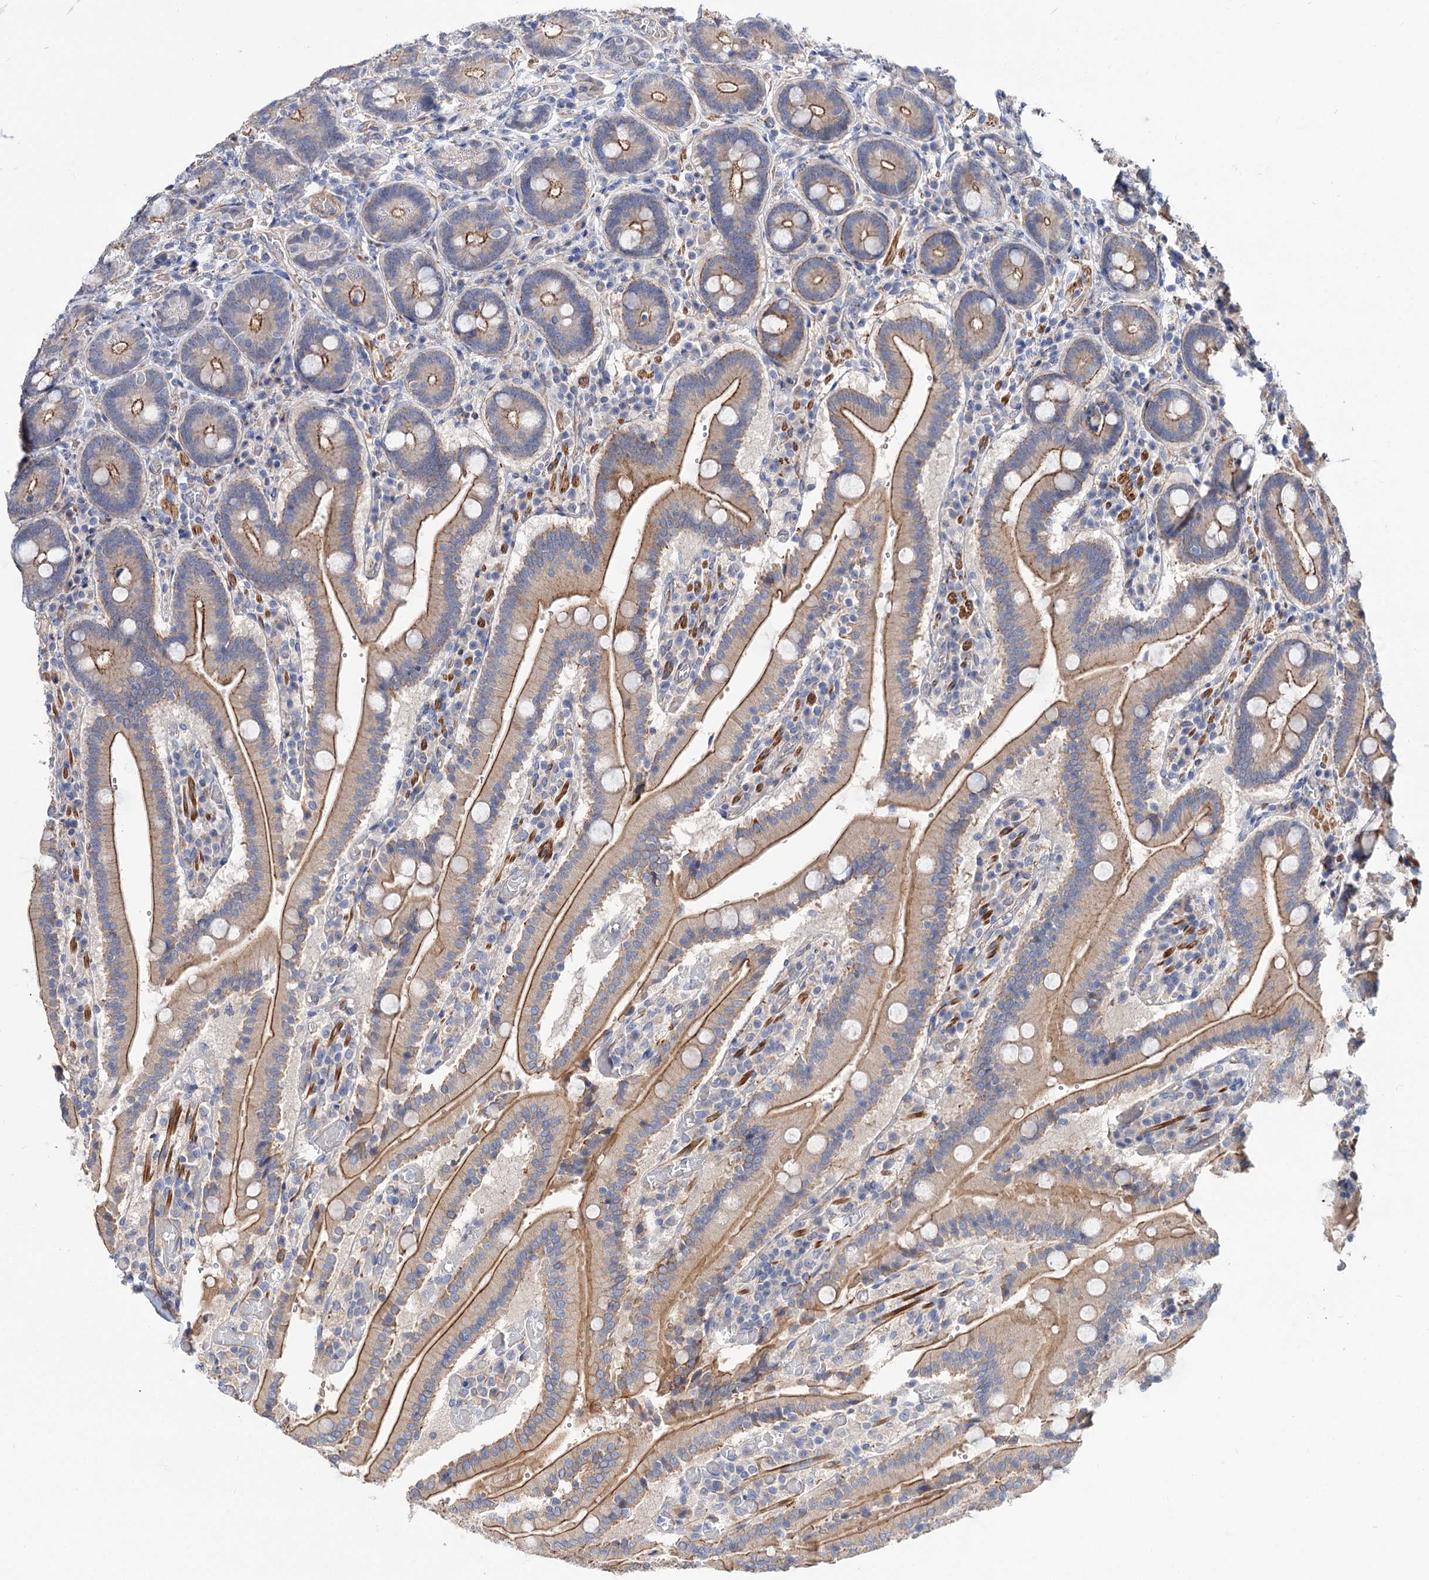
{"staining": {"intensity": "strong", "quantity": "25%-75%", "location": "cytoplasmic/membranous"}, "tissue": "duodenum", "cell_type": "Glandular cells", "image_type": "normal", "snomed": [{"axis": "morphology", "description": "Normal tissue, NOS"}, {"axis": "topography", "description": "Duodenum"}], "caption": "The image shows immunohistochemical staining of normal duodenum. There is strong cytoplasmic/membranous expression is present in about 25%-75% of glandular cells. The protein is shown in brown color, while the nuclei are stained blue.", "gene": "NUDCD2", "patient": {"sex": "female", "age": 62}}